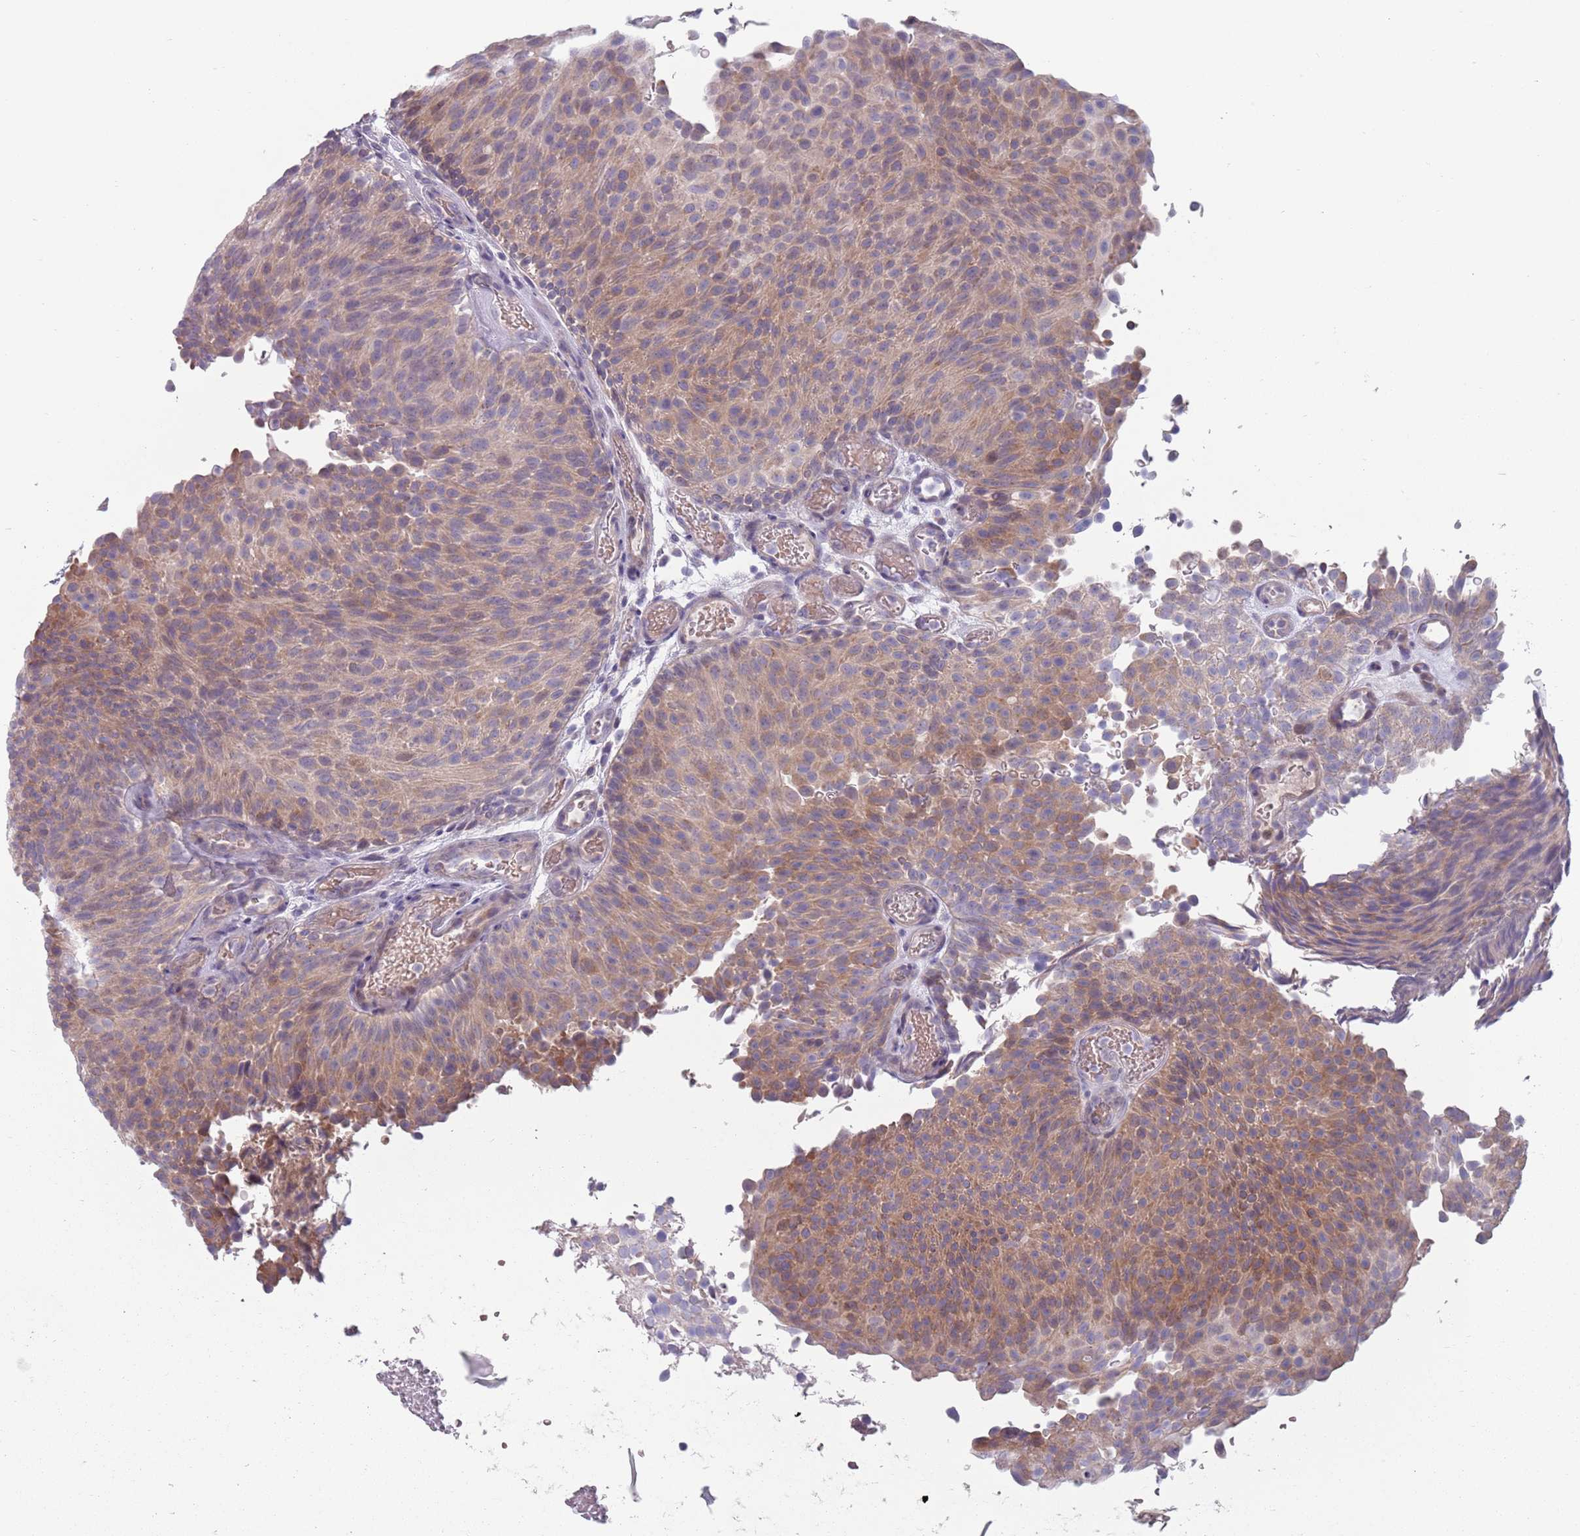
{"staining": {"intensity": "weak", "quantity": ">75%", "location": "cytoplasmic/membranous"}, "tissue": "urothelial cancer", "cell_type": "Tumor cells", "image_type": "cancer", "snomed": [{"axis": "morphology", "description": "Urothelial carcinoma, Low grade"}, {"axis": "topography", "description": "Urinary bladder"}], "caption": "Brown immunohistochemical staining in human urothelial cancer displays weak cytoplasmic/membranous staining in about >75% of tumor cells.", "gene": "CLNS1A", "patient": {"sex": "male", "age": 78}}